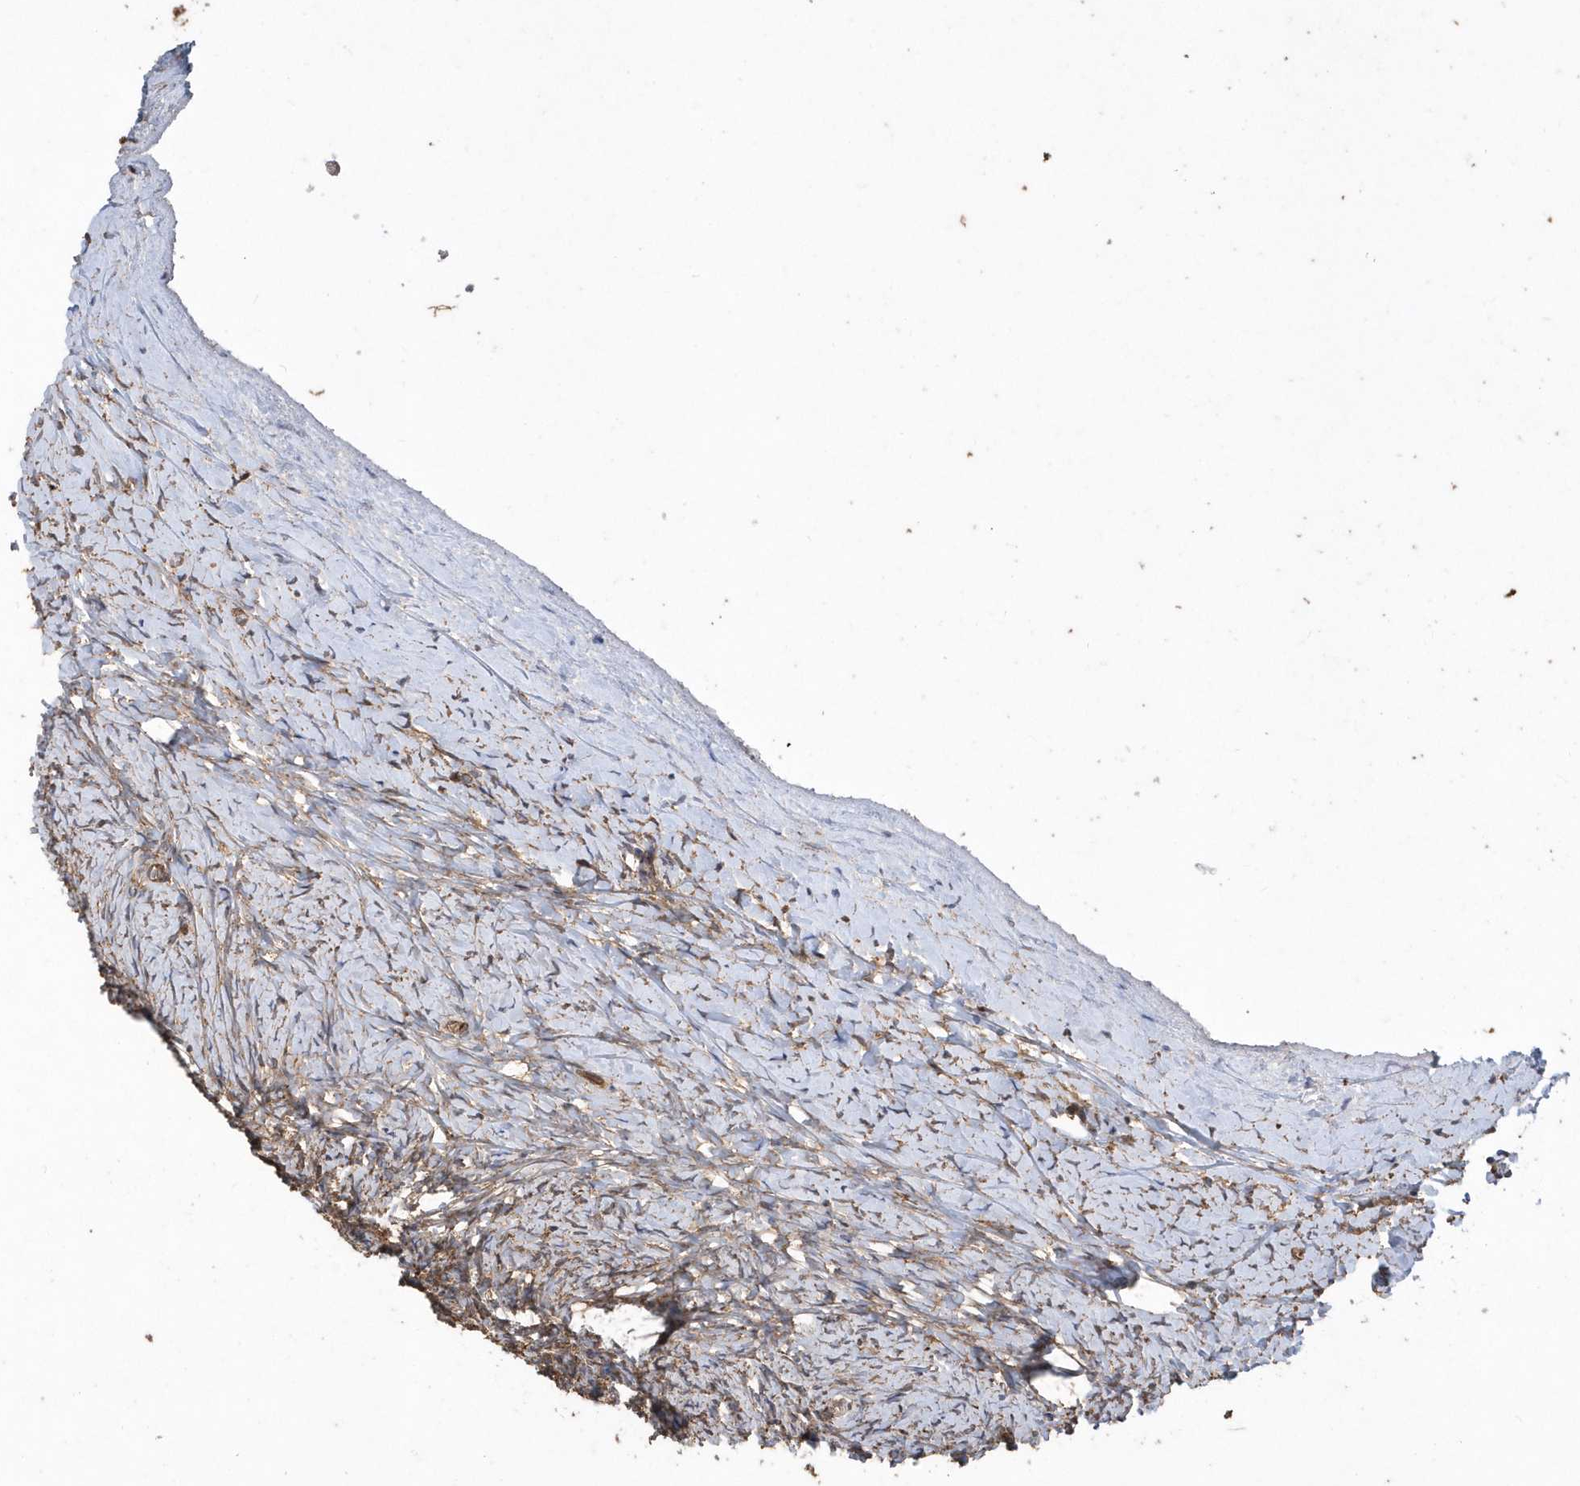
{"staining": {"intensity": "moderate", "quantity": "<25%", "location": "cytoplasmic/membranous"}, "tissue": "ovary", "cell_type": "Ovarian stroma cells", "image_type": "normal", "snomed": [{"axis": "morphology", "description": "Normal tissue, NOS"}, {"axis": "morphology", "description": "Developmental malformation"}, {"axis": "topography", "description": "Ovary"}], "caption": "Moderate cytoplasmic/membranous protein positivity is seen in approximately <25% of ovarian stroma cells in ovary. The protein is shown in brown color, while the nuclei are stained blue.", "gene": "WASHC5", "patient": {"sex": "female", "age": 39}}